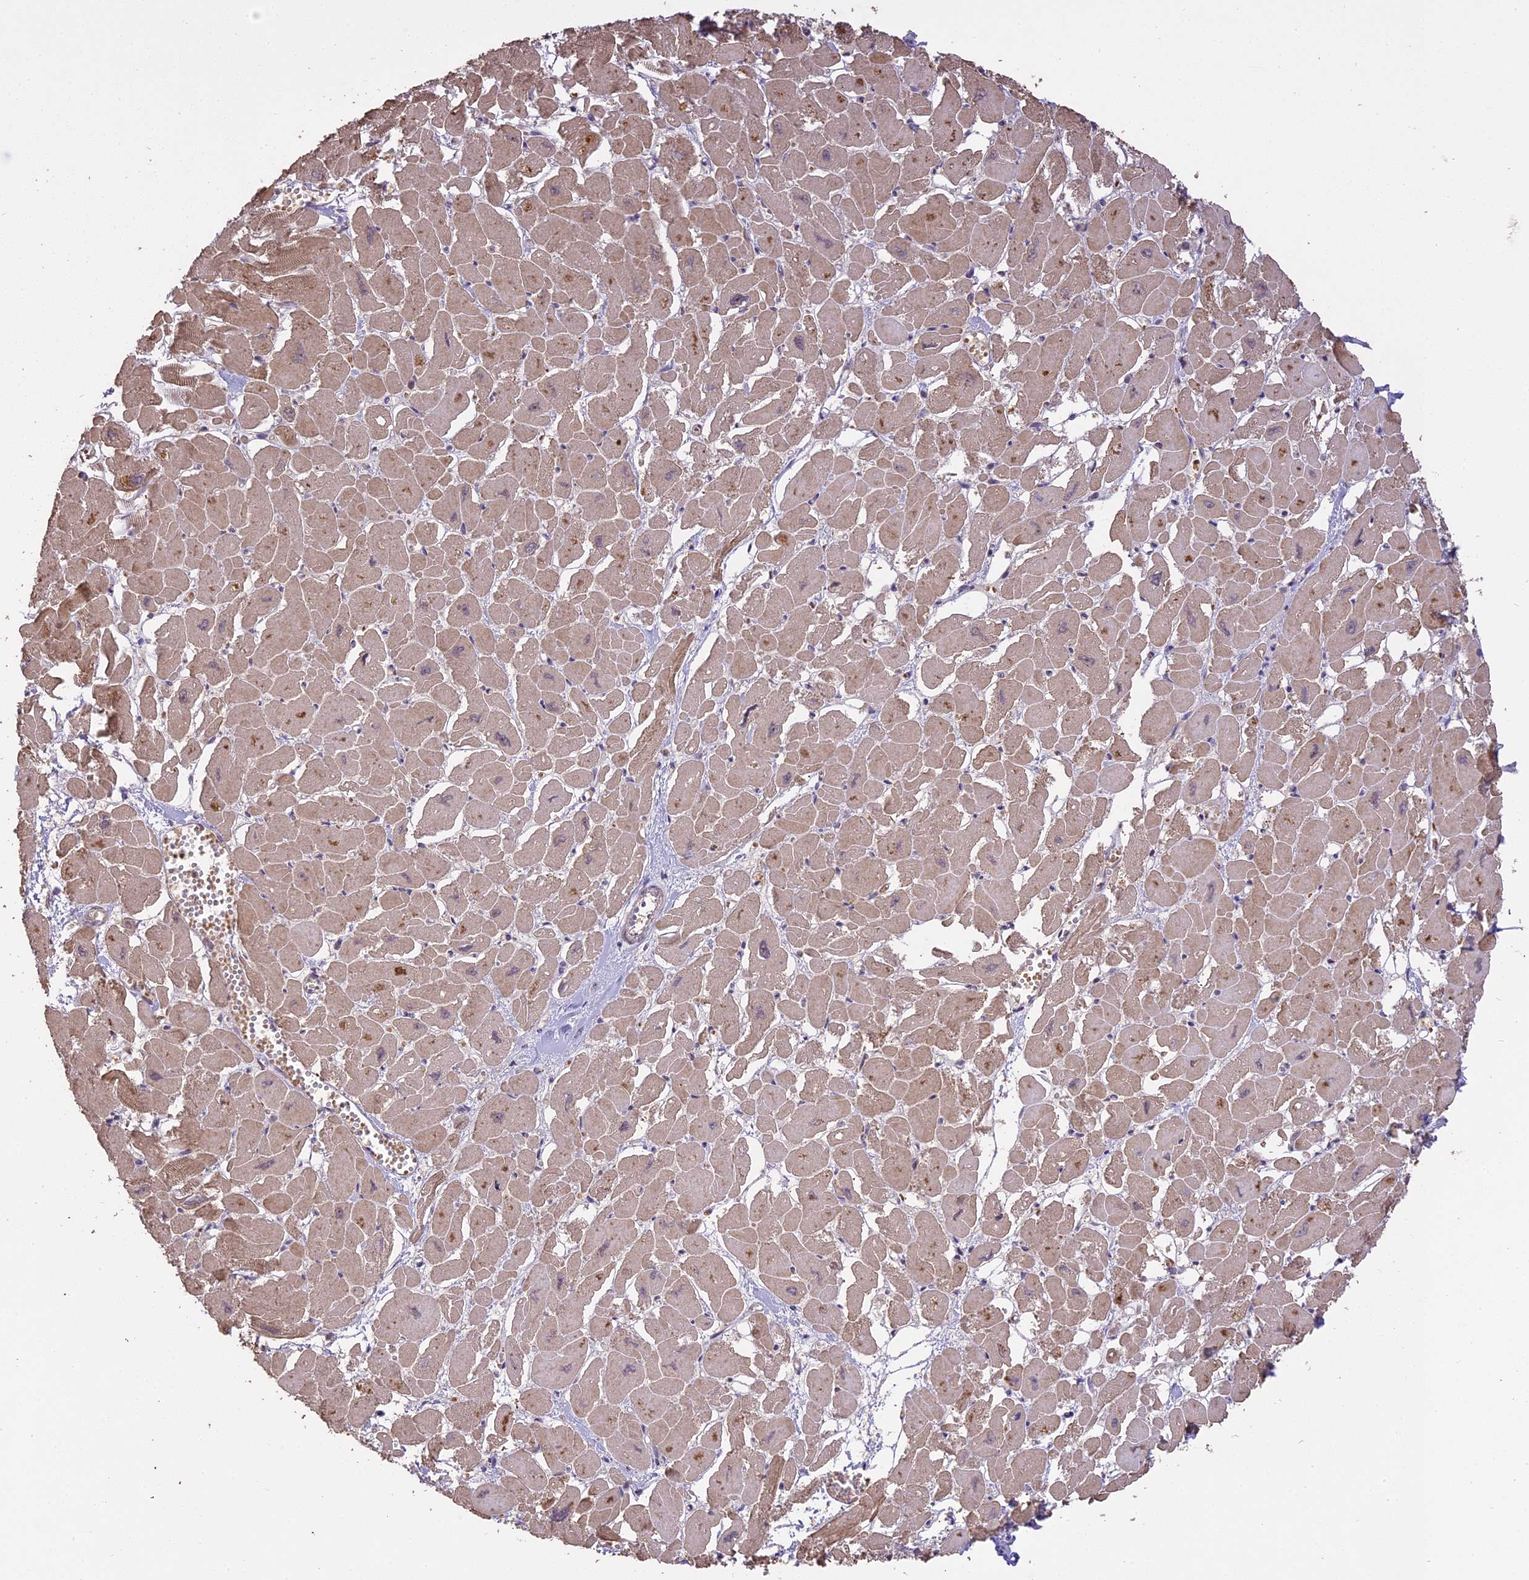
{"staining": {"intensity": "moderate", "quantity": "<25%", "location": "cytoplasmic/membranous"}, "tissue": "heart muscle", "cell_type": "Cardiomyocytes", "image_type": "normal", "snomed": [{"axis": "morphology", "description": "Normal tissue, NOS"}, {"axis": "topography", "description": "Heart"}], "caption": "Heart muscle stained with immunohistochemistry (IHC) exhibits moderate cytoplasmic/membranous expression in approximately <25% of cardiomyocytes. The staining was performed using DAB (3,3'-diaminobenzidine), with brown indicating positive protein expression. Nuclei are stained blue with hematoxylin.", "gene": "TIGD7", "patient": {"sex": "male", "age": 54}}